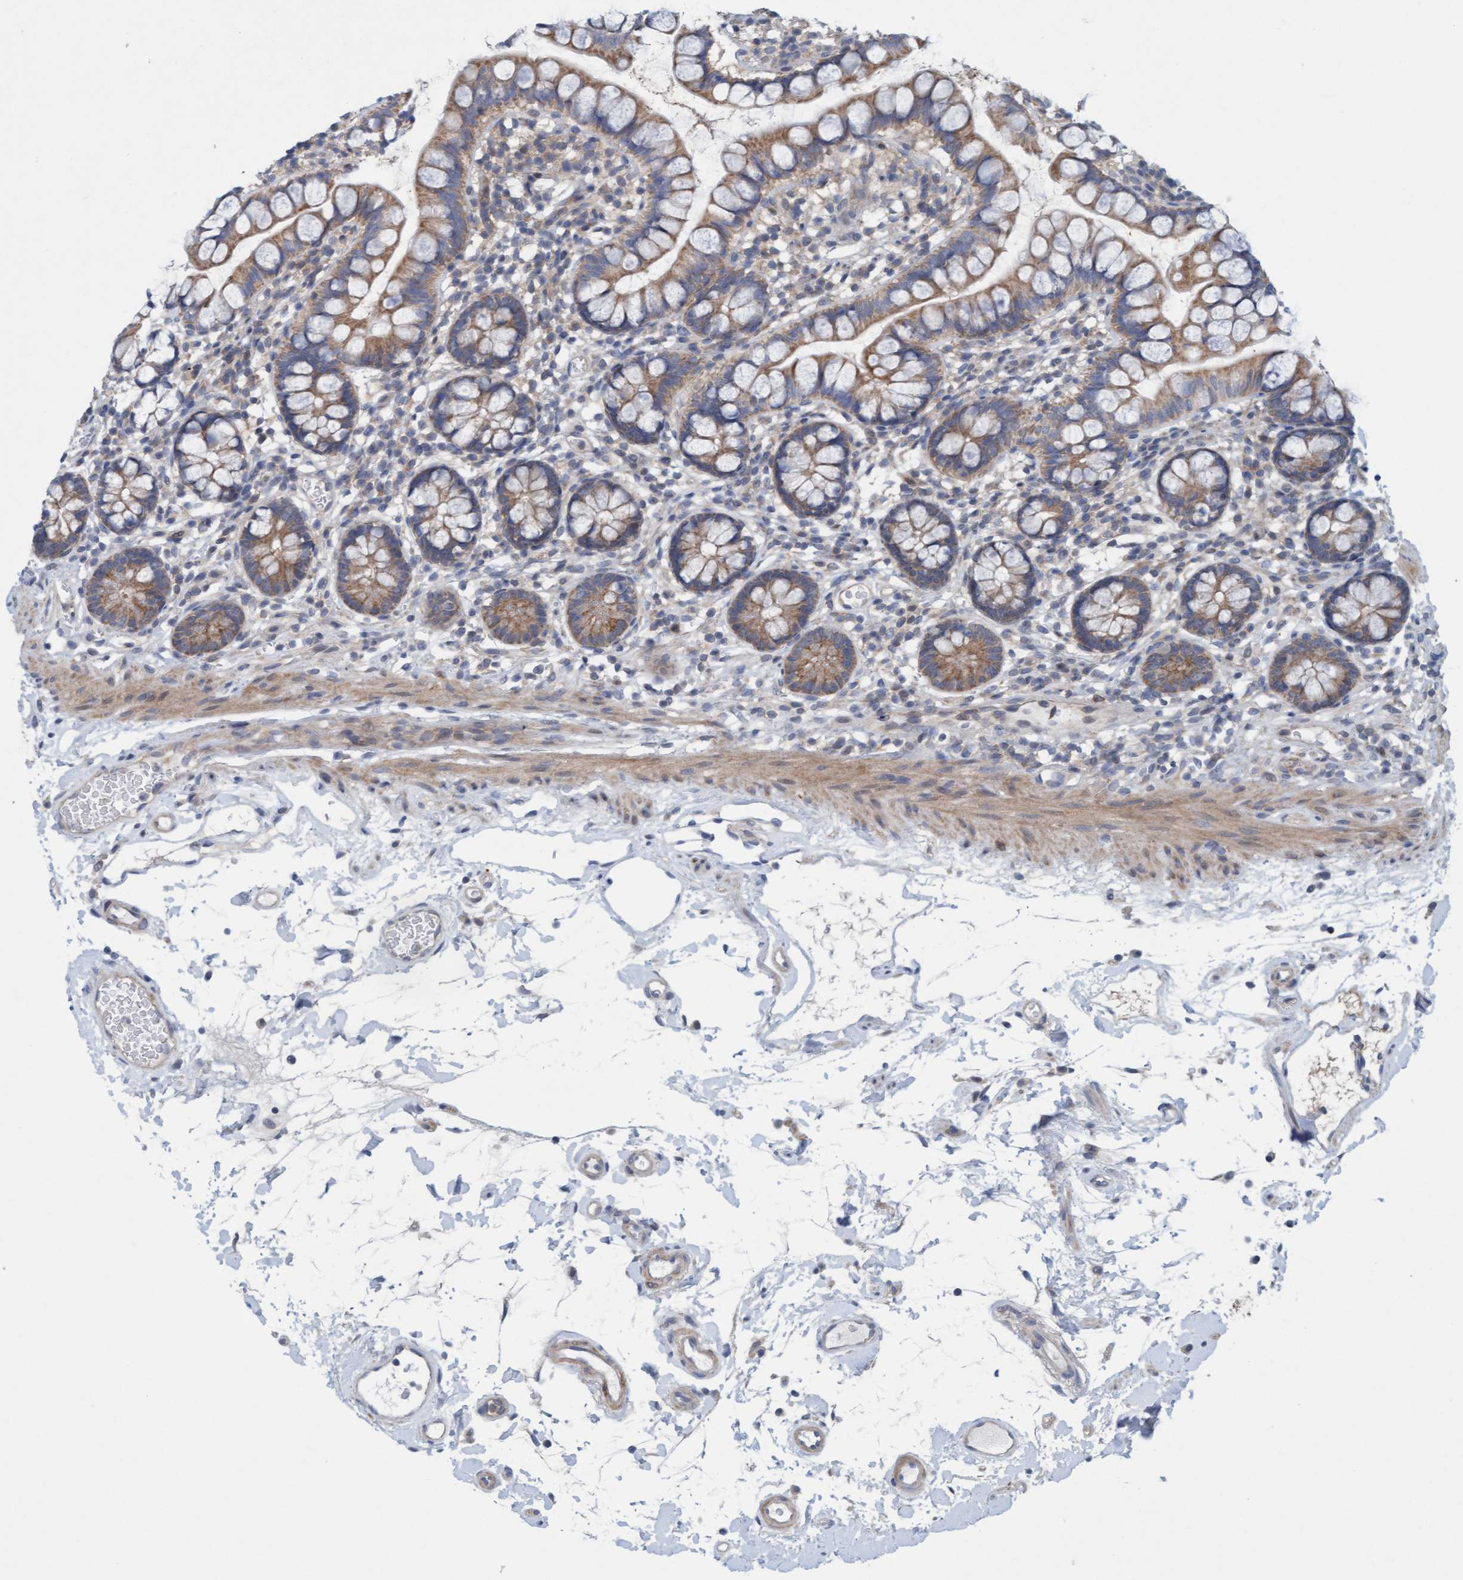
{"staining": {"intensity": "weak", "quantity": ">75%", "location": "cytoplasmic/membranous"}, "tissue": "small intestine", "cell_type": "Glandular cells", "image_type": "normal", "snomed": [{"axis": "morphology", "description": "Normal tissue, NOS"}, {"axis": "topography", "description": "Small intestine"}], "caption": "This photomicrograph demonstrates immunohistochemistry (IHC) staining of benign human small intestine, with low weak cytoplasmic/membranous positivity in approximately >75% of glandular cells.", "gene": "KLHL25", "patient": {"sex": "female", "age": 84}}